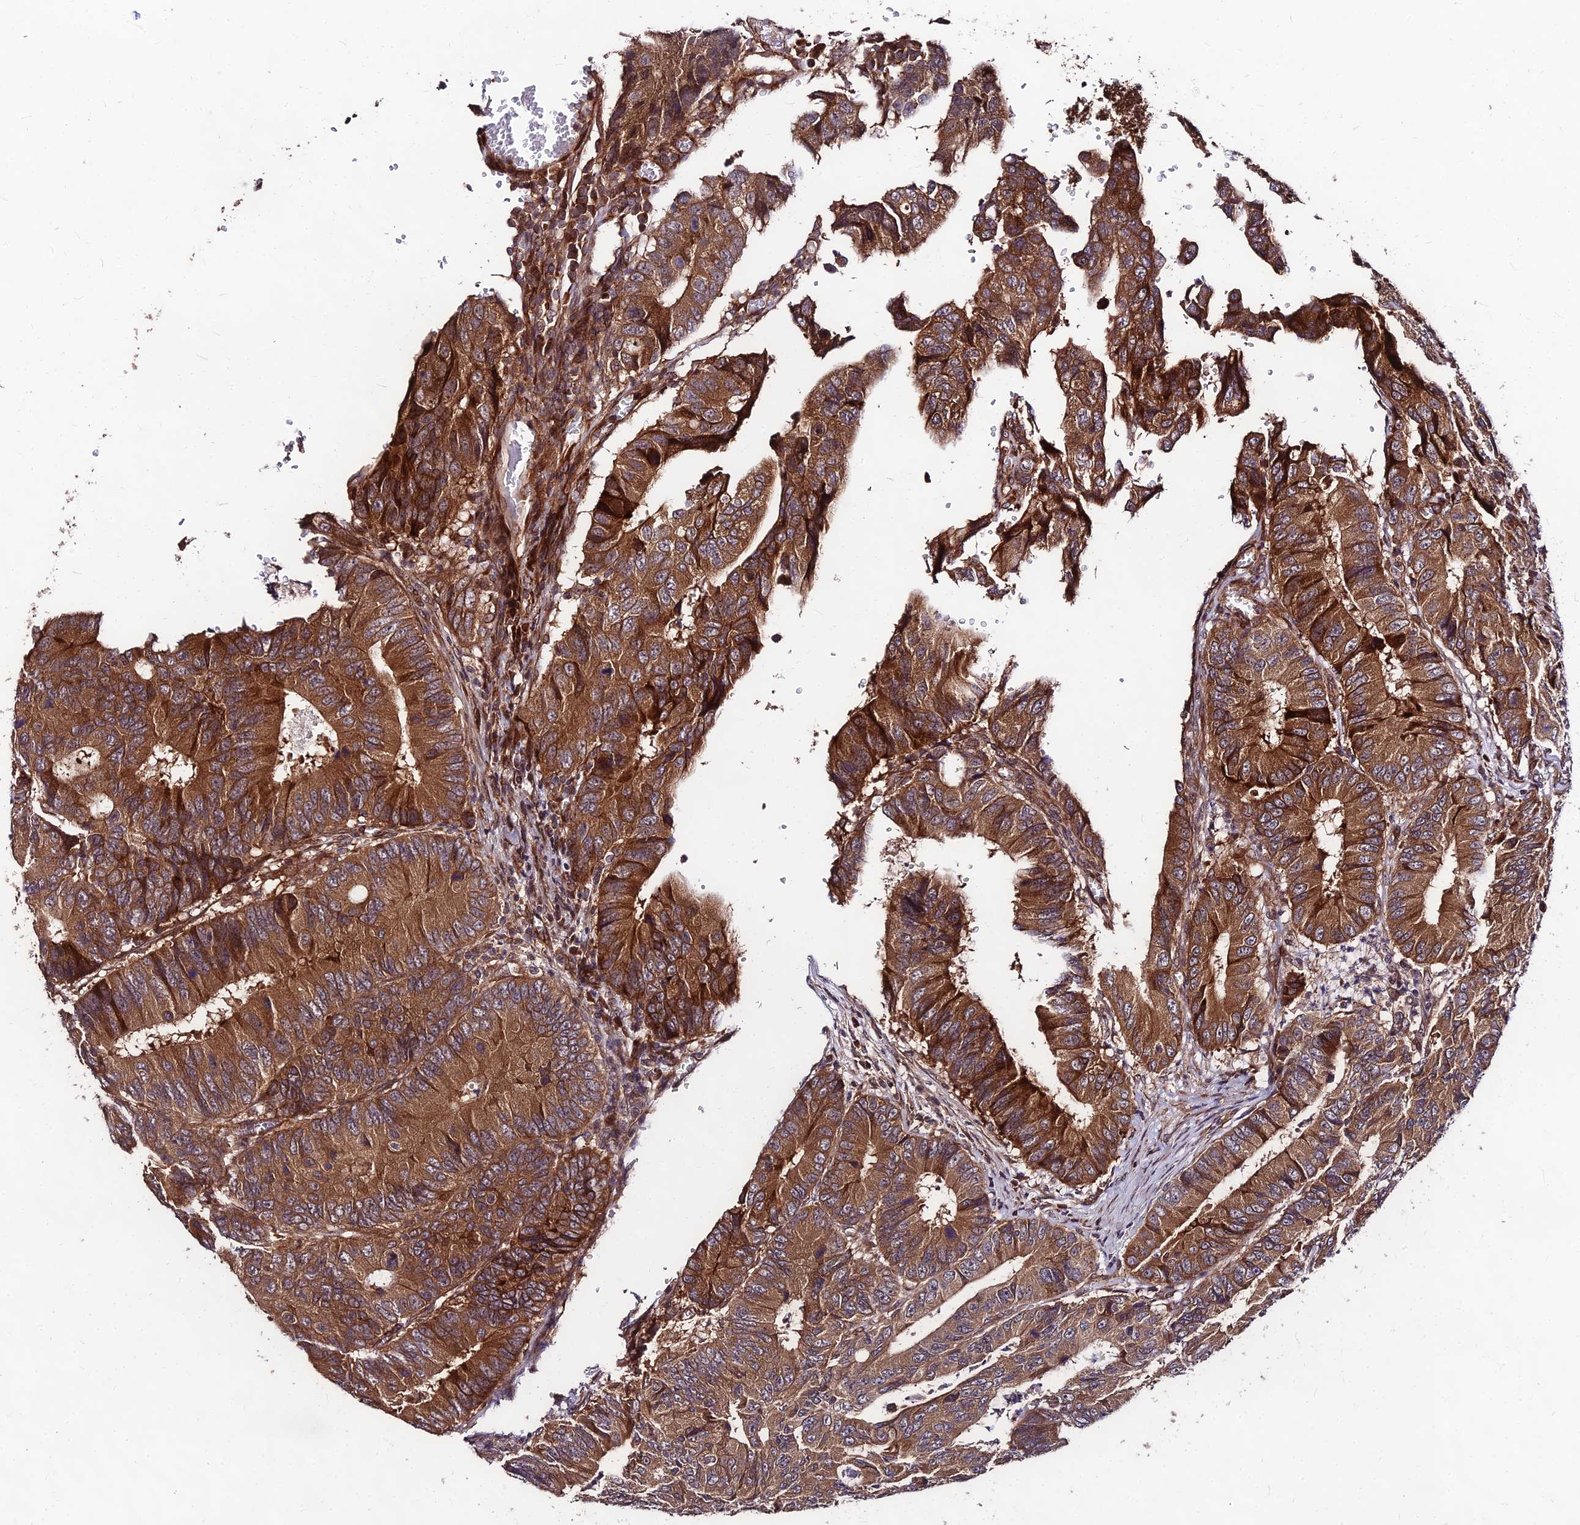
{"staining": {"intensity": "strong", "quantity": "25%-75%", "location": "cytoplasmic/membranous"}, "tissue": "colorectal cancer", "cell_type": "Tumor cells", "image_type": "cancer", "snomed": [{"axis": "morphology", "description": "Adenocarcinoma, NOS"}, {"axis": "topography", "description": "Colon"}], "caption": "This is a micrograph of immunohistochemistry (IHC) staining of colorectal cancer (adenocarcinoma), which shows strong expression in the cytoplasmic/membranous of tumor cells.", "gene": "MKKS", "patient": {"sex": "male", "age": 85}}